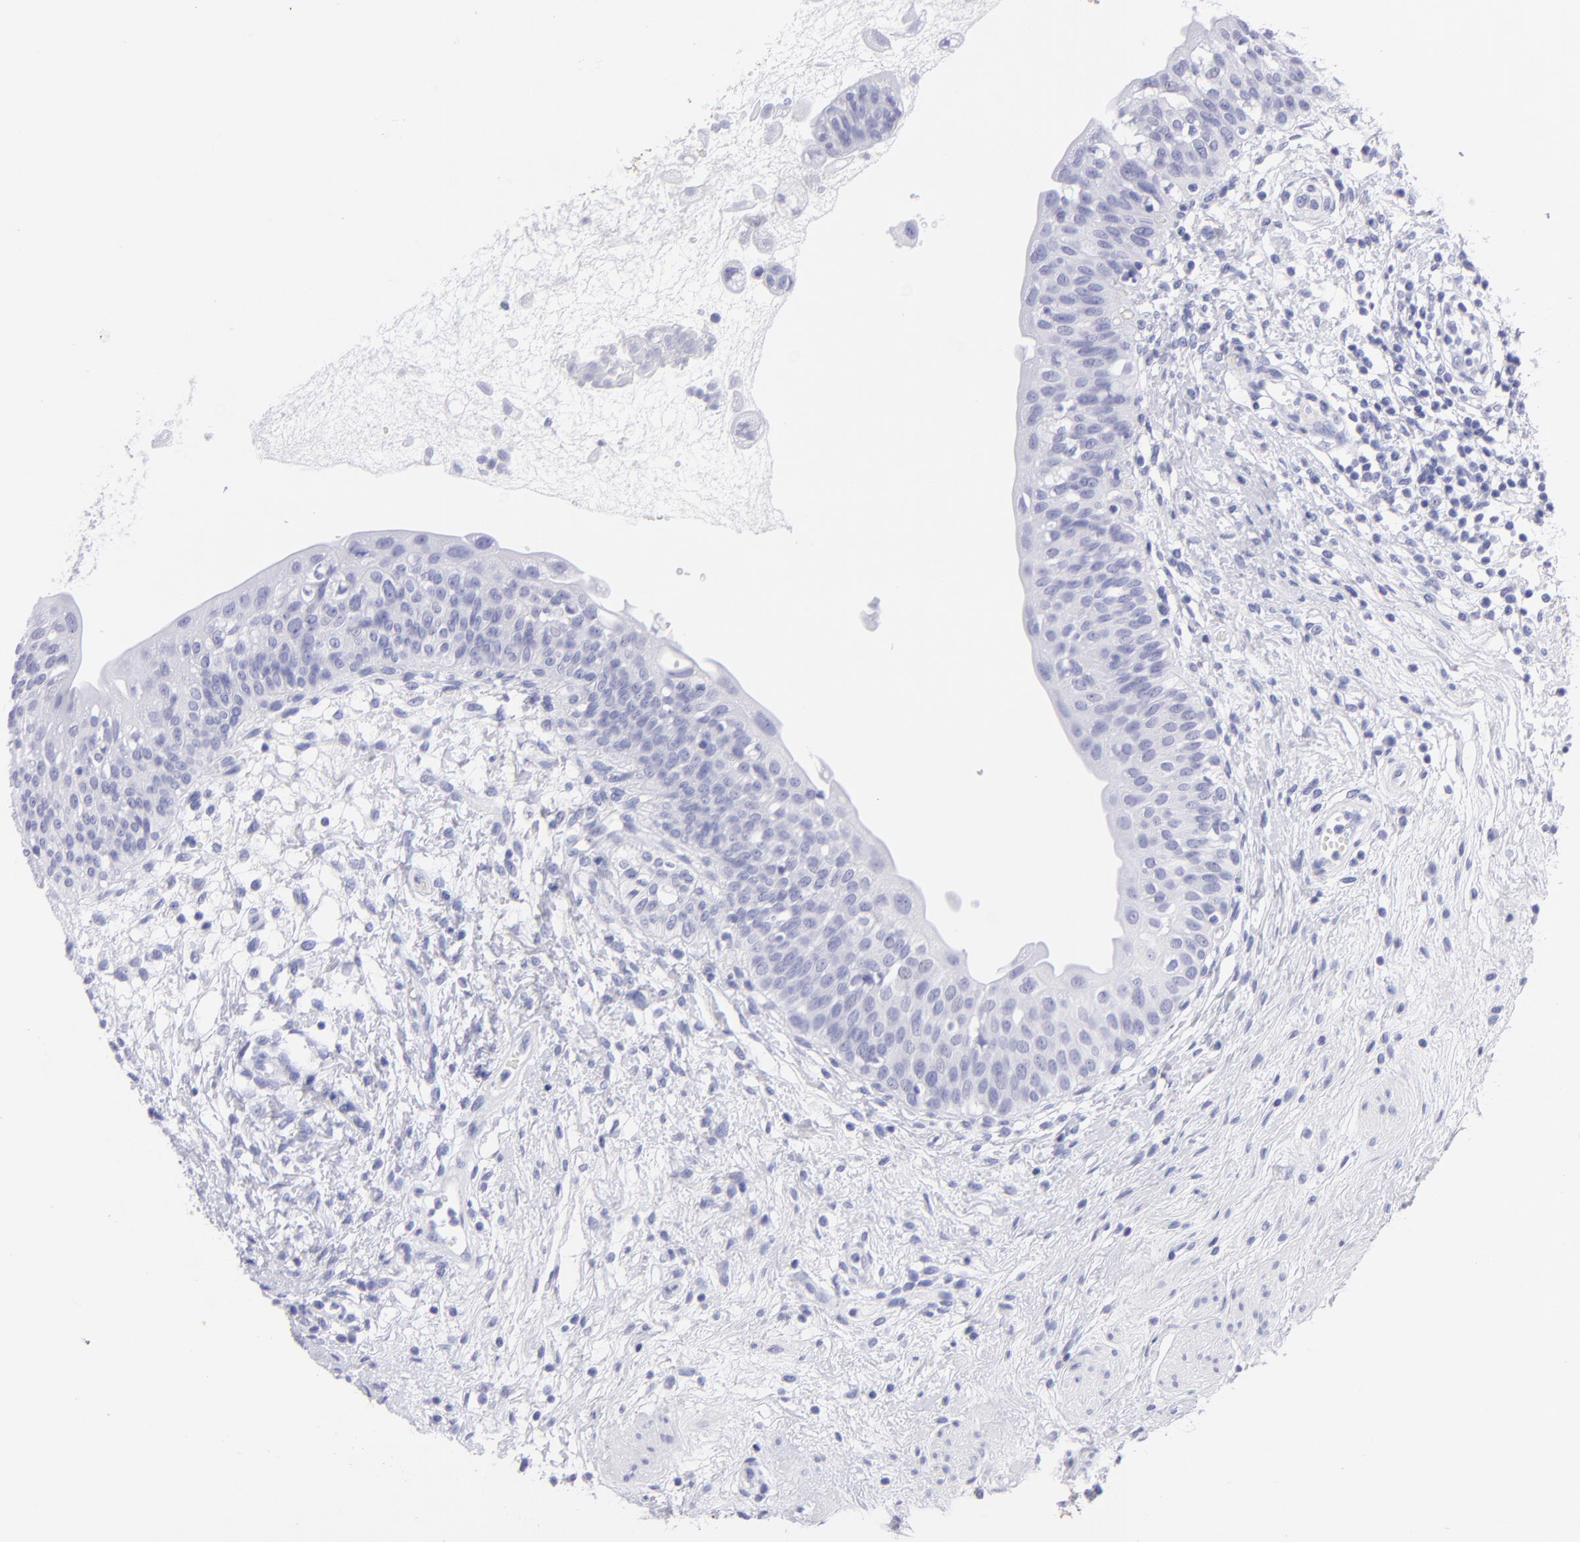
{"staining": {"intensity": "negative", "quantity": "none", "location": "none"}, "tissue": "urinary bladder", "cell_type": "Urothelial cells", "image_type": "normal", "snomed": [{"axis": "morphology", "description": "Normal tissue, NOS"}, {"axis": "topography", "description": "Urinary bladder"}], "caption": "Immunohistochemistry image of unremarkable urinary bladder stained for a protein (brown), which exhibits no positivity in urothelial cells. (Brightfield microscopy of DAB (3,3'-diaminobenzidine) IHC at high magnification).", "gene": "PIP", "patient": {"sex": "female", "age": 55}}